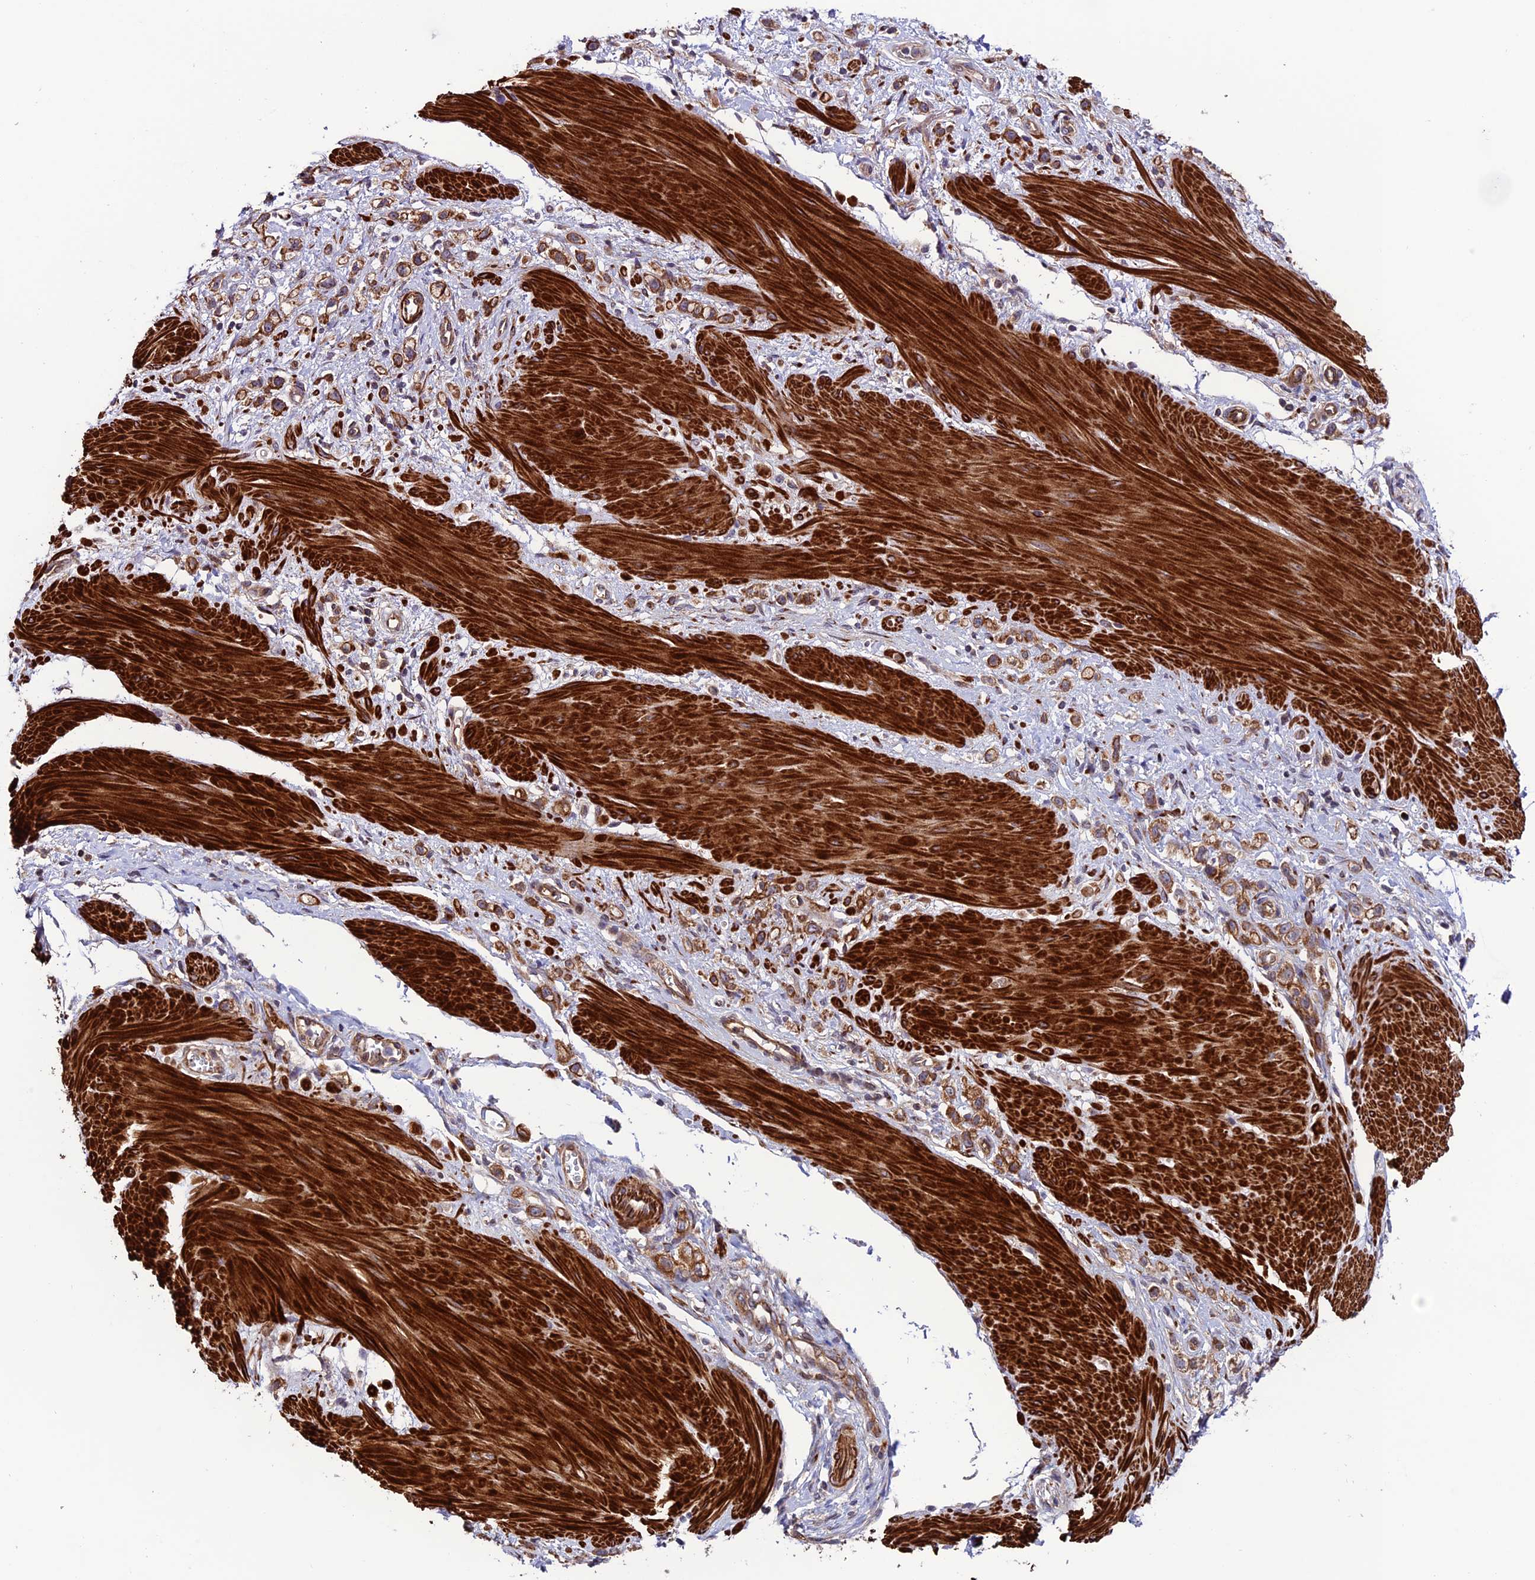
{"staining": {"intensity": "strong", "quantity": ">75%", "location": "cytoplasmic/membranous"}, "tissue": "stomach cancer", "cell_type": "Tumor cells", "image_type": "cancer", "snomed": [{"axis": "morphology", "description": "Adenocarcinoma, NOS"}, {"axis": "topography", "description": "Stomach"}], "caption": "IHC staining of stomach cancer (adenocarcinoma), which displays high levels of strong cytoplasmic/membranous positivity in about >75% of tumor cells indicating strong cytoplasmic/membranous protein staining. The staining was performed using DAB (brown) for protein detection and nuclei were counterstained in hematoxylin (blue).", "gene": "TNIP3", "patient": {"sex": "female", "age": 65}}